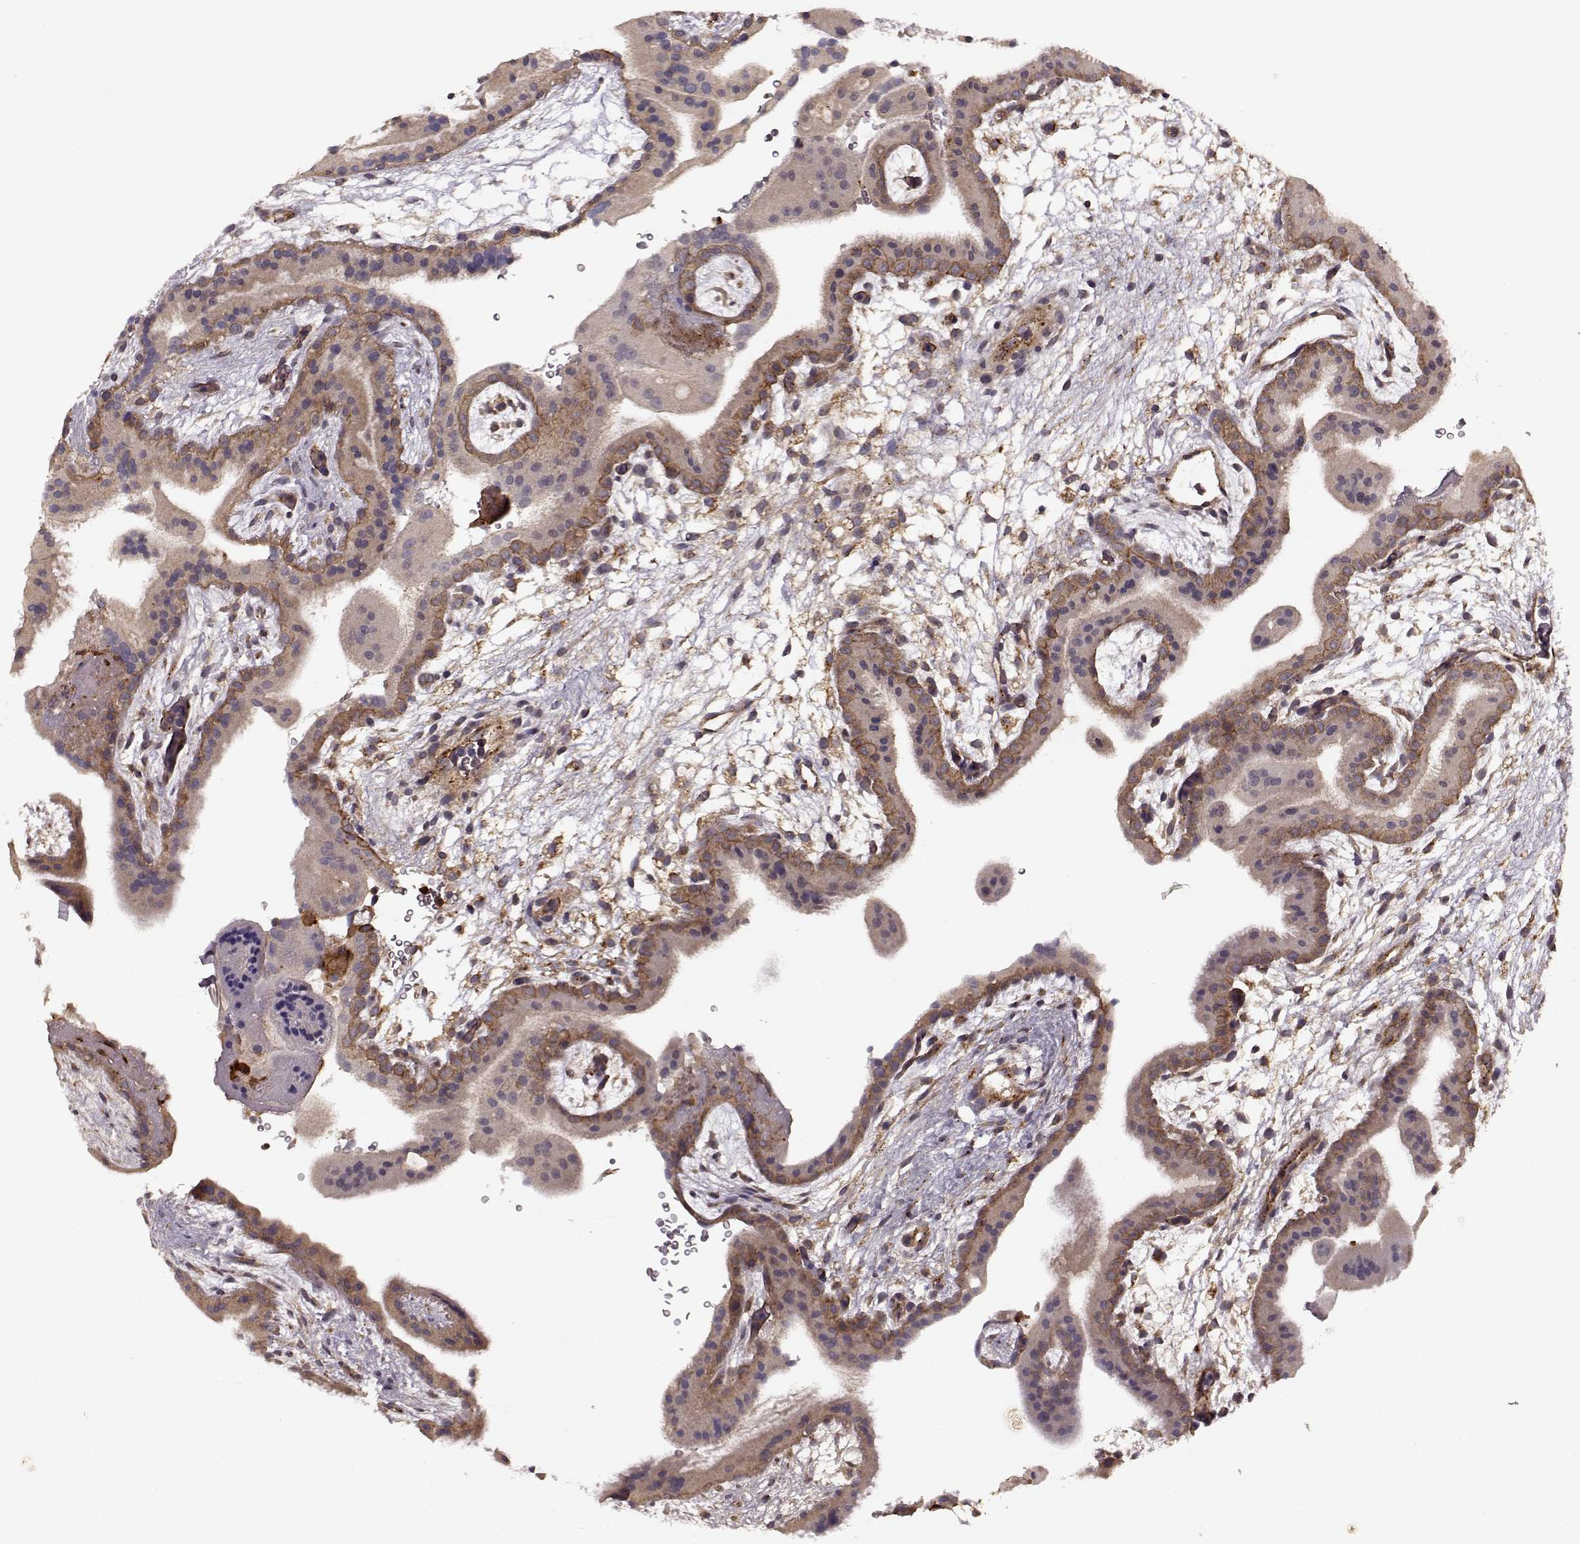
{"staining": {"intensity": "moderate", "quantity": "25%-75%", "location": "cytoplasmic/membranous"}, "tissue": "placenta", "cell_type": "Trophoblastic cells", "image_type": "normal", "snomed": [{"axis": "morphology", "description": "Normal tissue, NOS"}, {"axis": "topography", "description": "Placenta"}], "caption": "Immunohistochemistry (IHC) of normal human placenta demonstrates medium levels of moderate cytoplasmic/membranous expression in approximately 25%-75% of trophoblastic cells. (Stains: DAB in brown, nuclei in blue, Microscopy: brightfield microscopy at high magnification).", "gene": "IFRD2", "patient": {"sex": "female", "age": 19}}